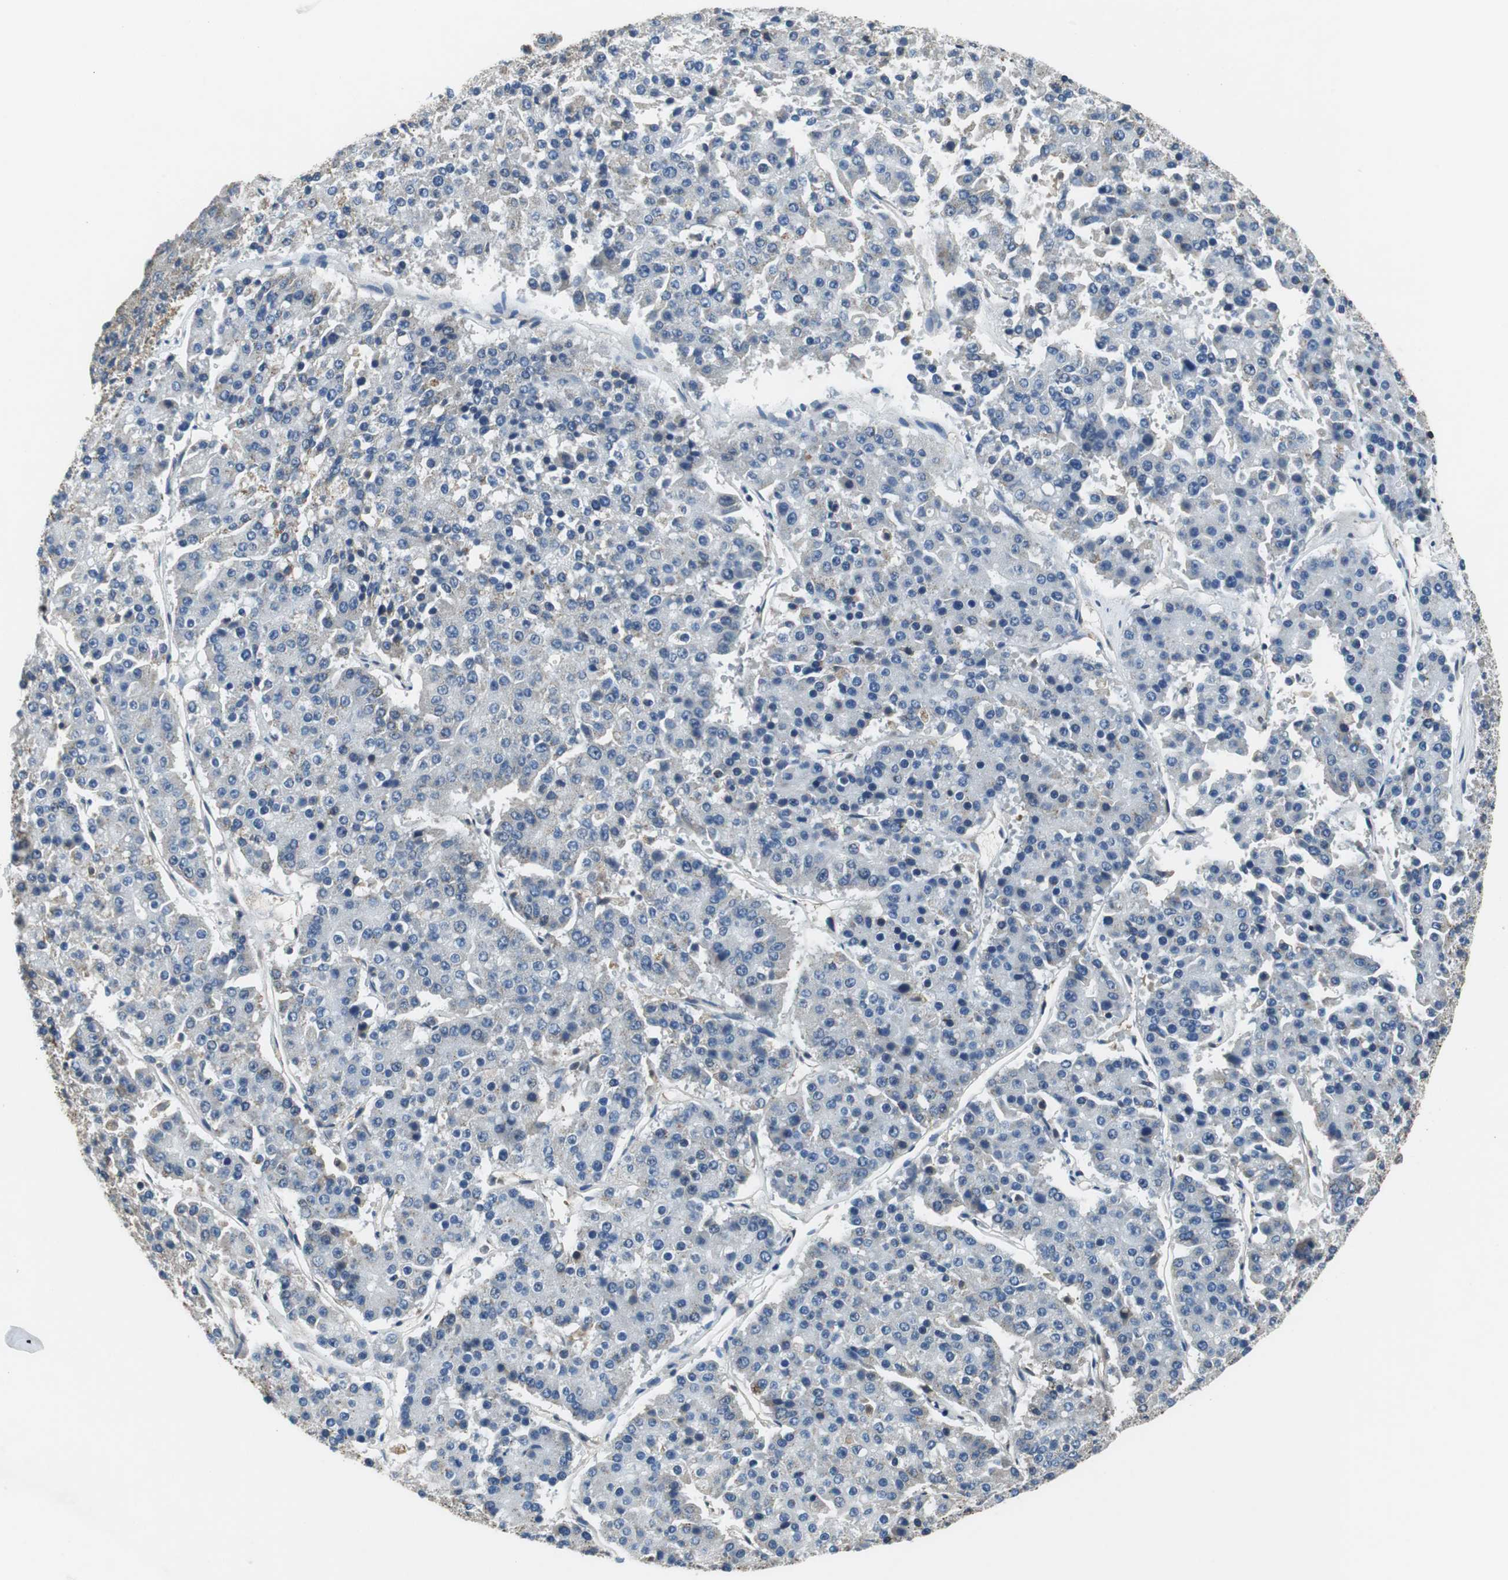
{"staining": {"intensity": "moderate", "quantity": "<25%", "location": "cytoplasmic/membranous"}, "tissue": "pancreatic cancer", "cell_type": "Tumor cells", "image_type": "cancer", "snomed": [{"axis": "morphology", "description": "Adenocarcinoma, NOS"}, {"axis": "topography", "description": "Pancreas"}], "caption": "Brown immunohistochemical staining in human adenocarcinoma (pancreatic) demonstrates moderate cytoplasmic/membranous expression in about <25% of tumor cells.", "gene": "GSTK1", "patient": {"sex": "male", "age": 50}}